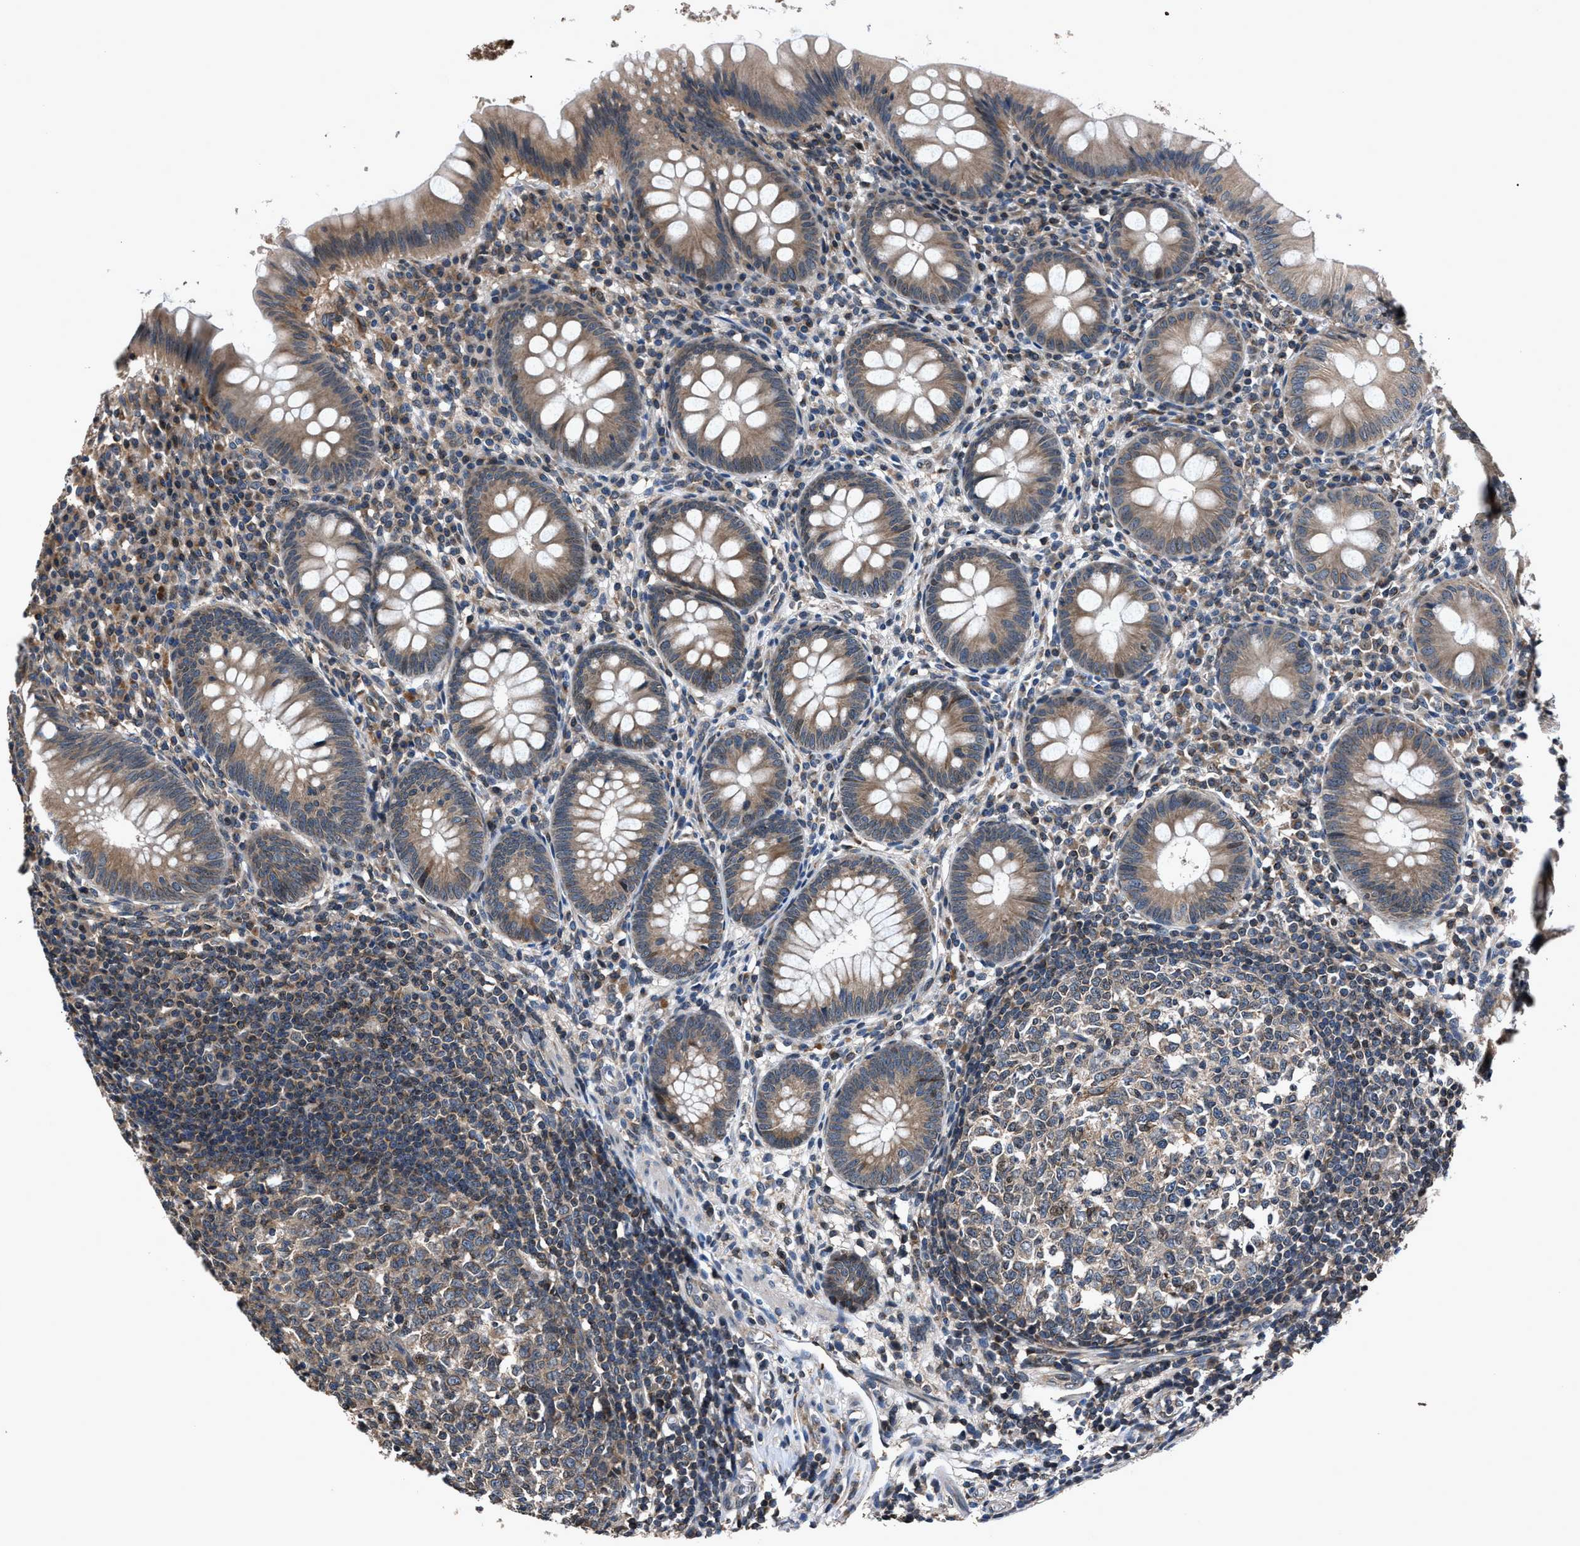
{"staining": {"intensity": "moderate", "quantity": ">75%", "location": "cytoplasmic/membranous"}, "tissue": "appendix", "cell_type": "Glandular cells", "image_type": "normal", "snomed": [{"axis": "morphology", "description": "Normal tissue, NOS"}, {"axis": "topography", "description": "Appendix"}], "caption": "This image shows unremarkable appendix stained with immunohistochemistry (IHC) to label a protein in brown. The cytoplasmic/membranous of glandular cells show moderate positivity for the protein. Nuclei are counter-stained blue.", "gene": "TNRC18", "patient": {"sex": "male", "age": 56}}